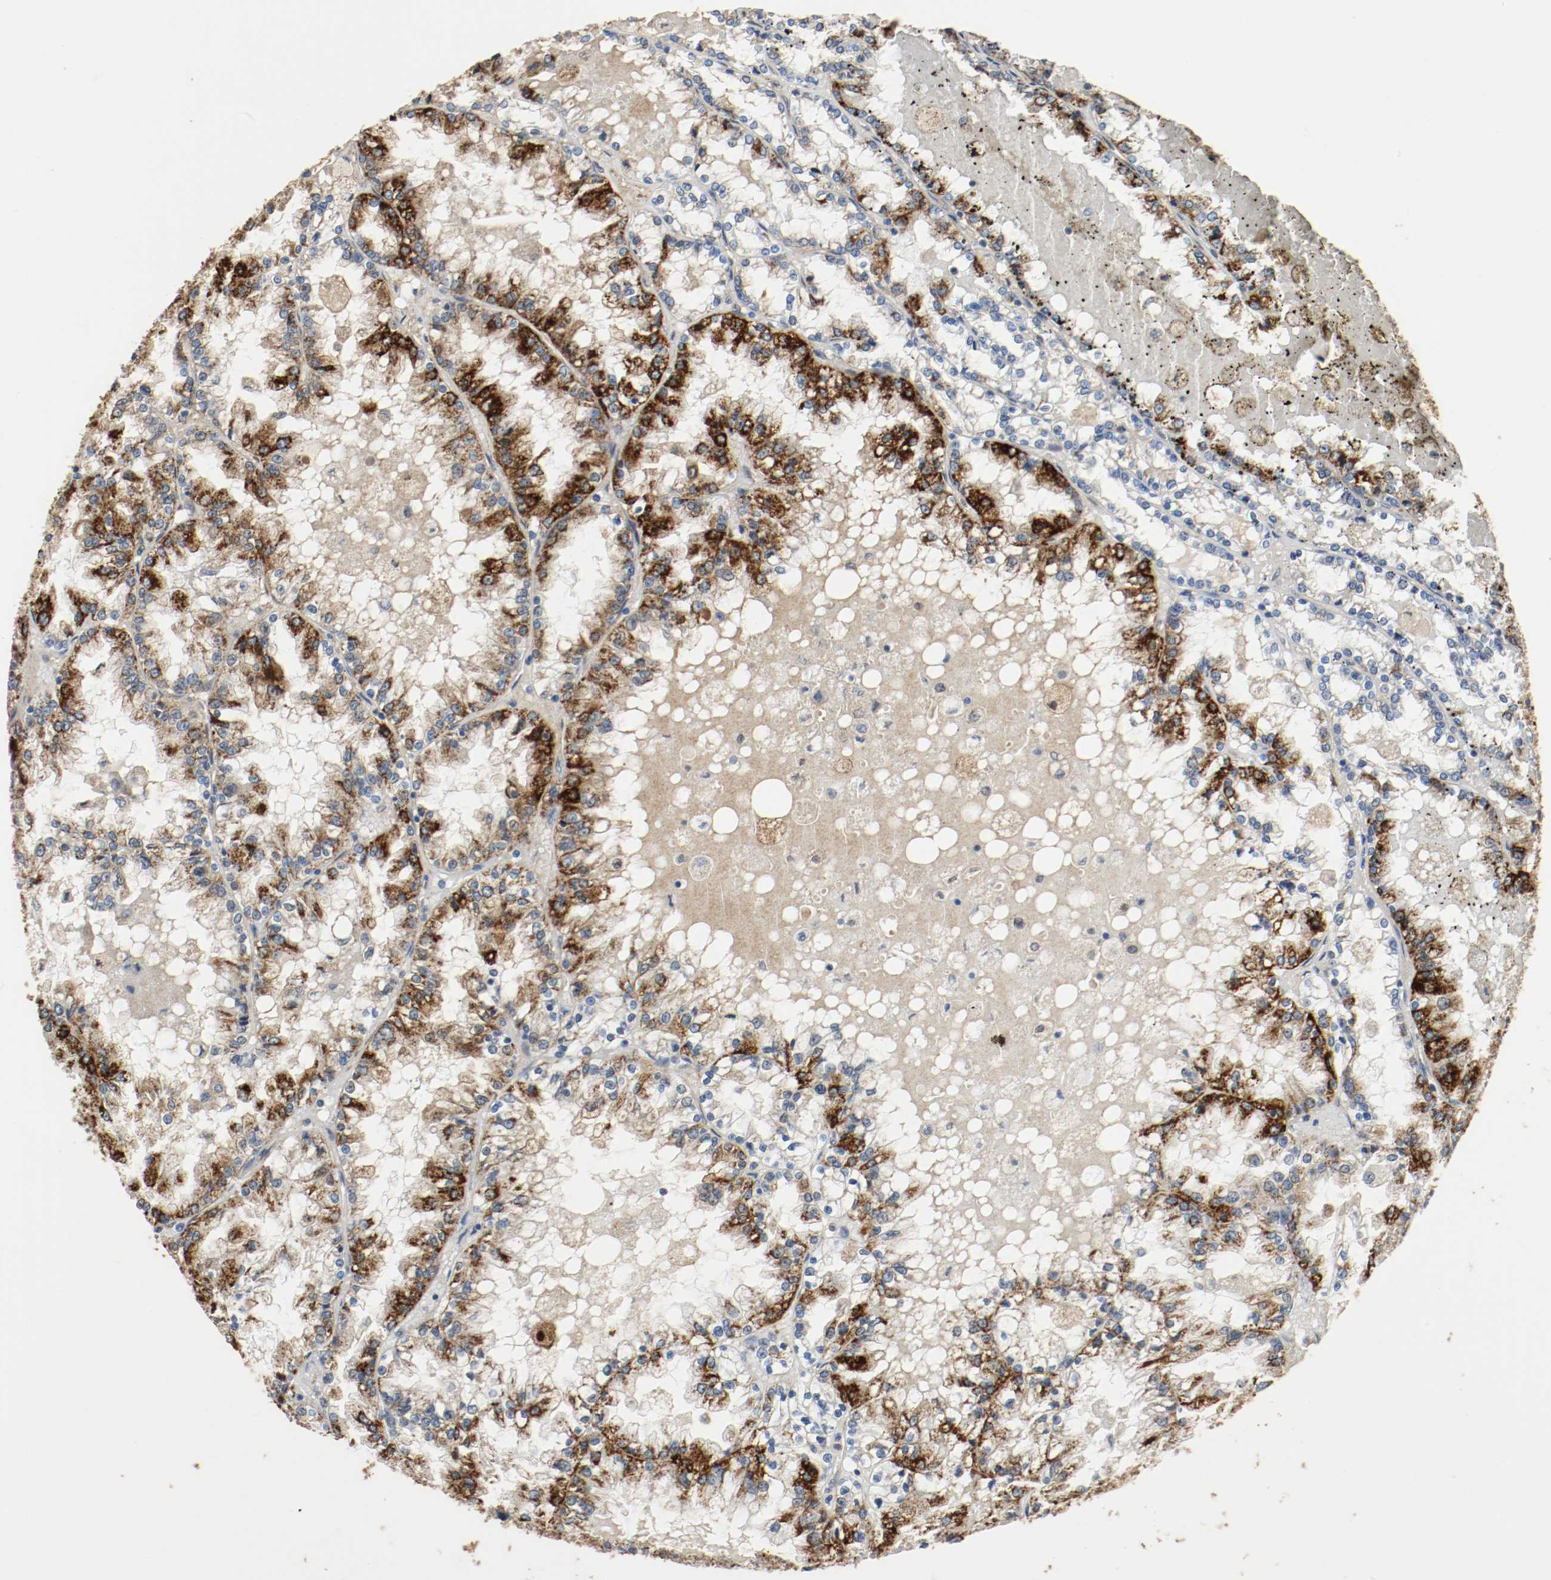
{"staining": {"intensity": "strong", "quantity": ">75%", "location": "cytoplasmic/membranous"}, "tissue": "renal cancer", "cell_type": "Tumor cells", "image_type": "cancer", "snomed": [{"axis": "morphology", "description": "Adenocarcinoma, NOS"}, {"axis": "topography", "description": "Kidney"}], "caption": "This histopathology image shows IHC staining of adenocarcinoma (renal), with high strong cytoplasmic/membranous staining in approximately >75% of tumor cells.", "gene": "ALDH4A1", "patient": {"sex": "female", "age": 56}}